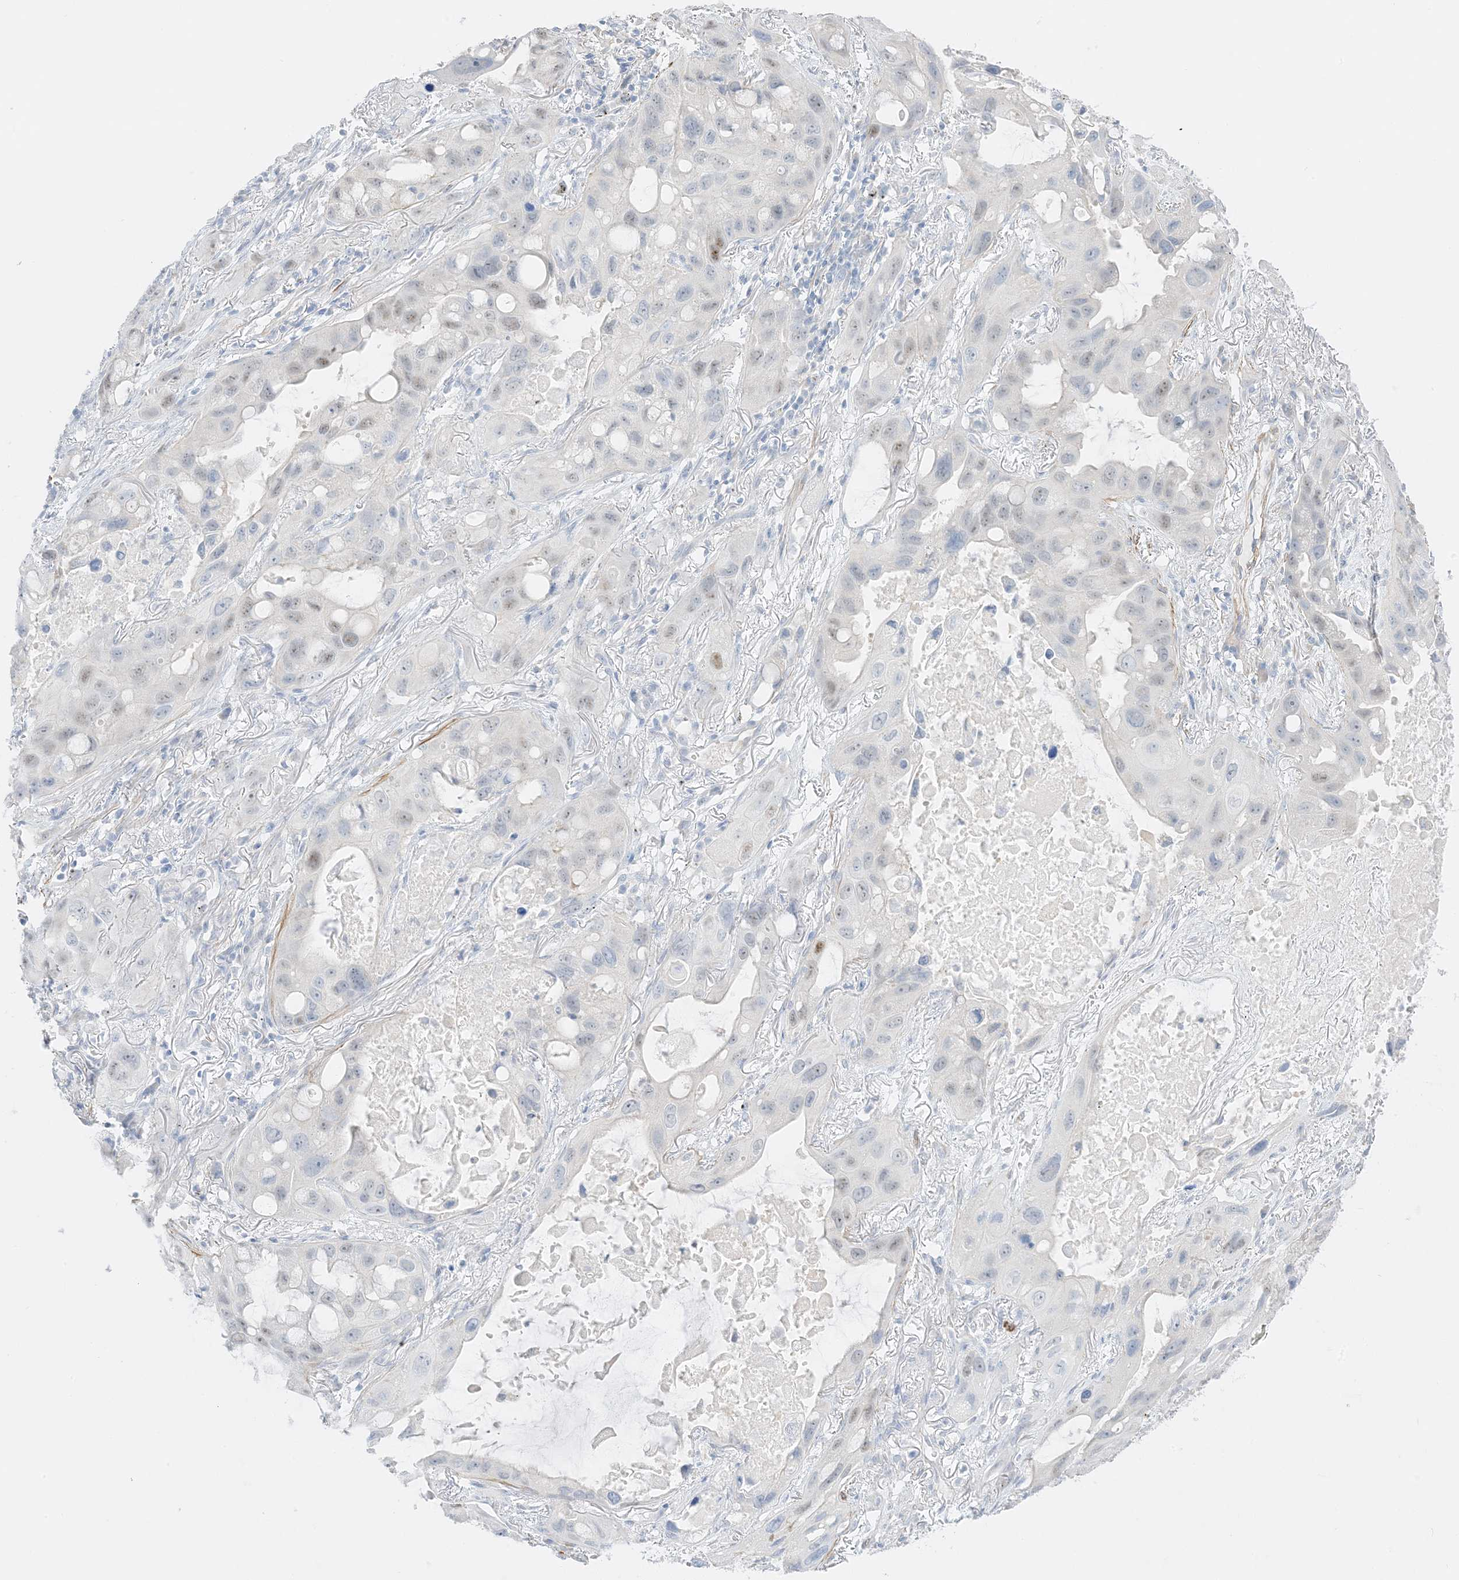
{"staining": {"intensity": "weak", "quantity": "<25%", "location": "nuclear"}, "tissue": "lung cancer", "cell_type": "Tumor cells", "image_type": "cancer", "snomed": [{"axis": "morphology", "description": "Squamous cell carcinoma, NOS"}, {"axis": "topography", "description": "Lung"}], "caption": "DAB immunohistochemical staining of lung cancer demonstrates no significant staining in tumor cells.", "gene": "SLC22A13", "patient": {"sex": "female", "age": 73}}